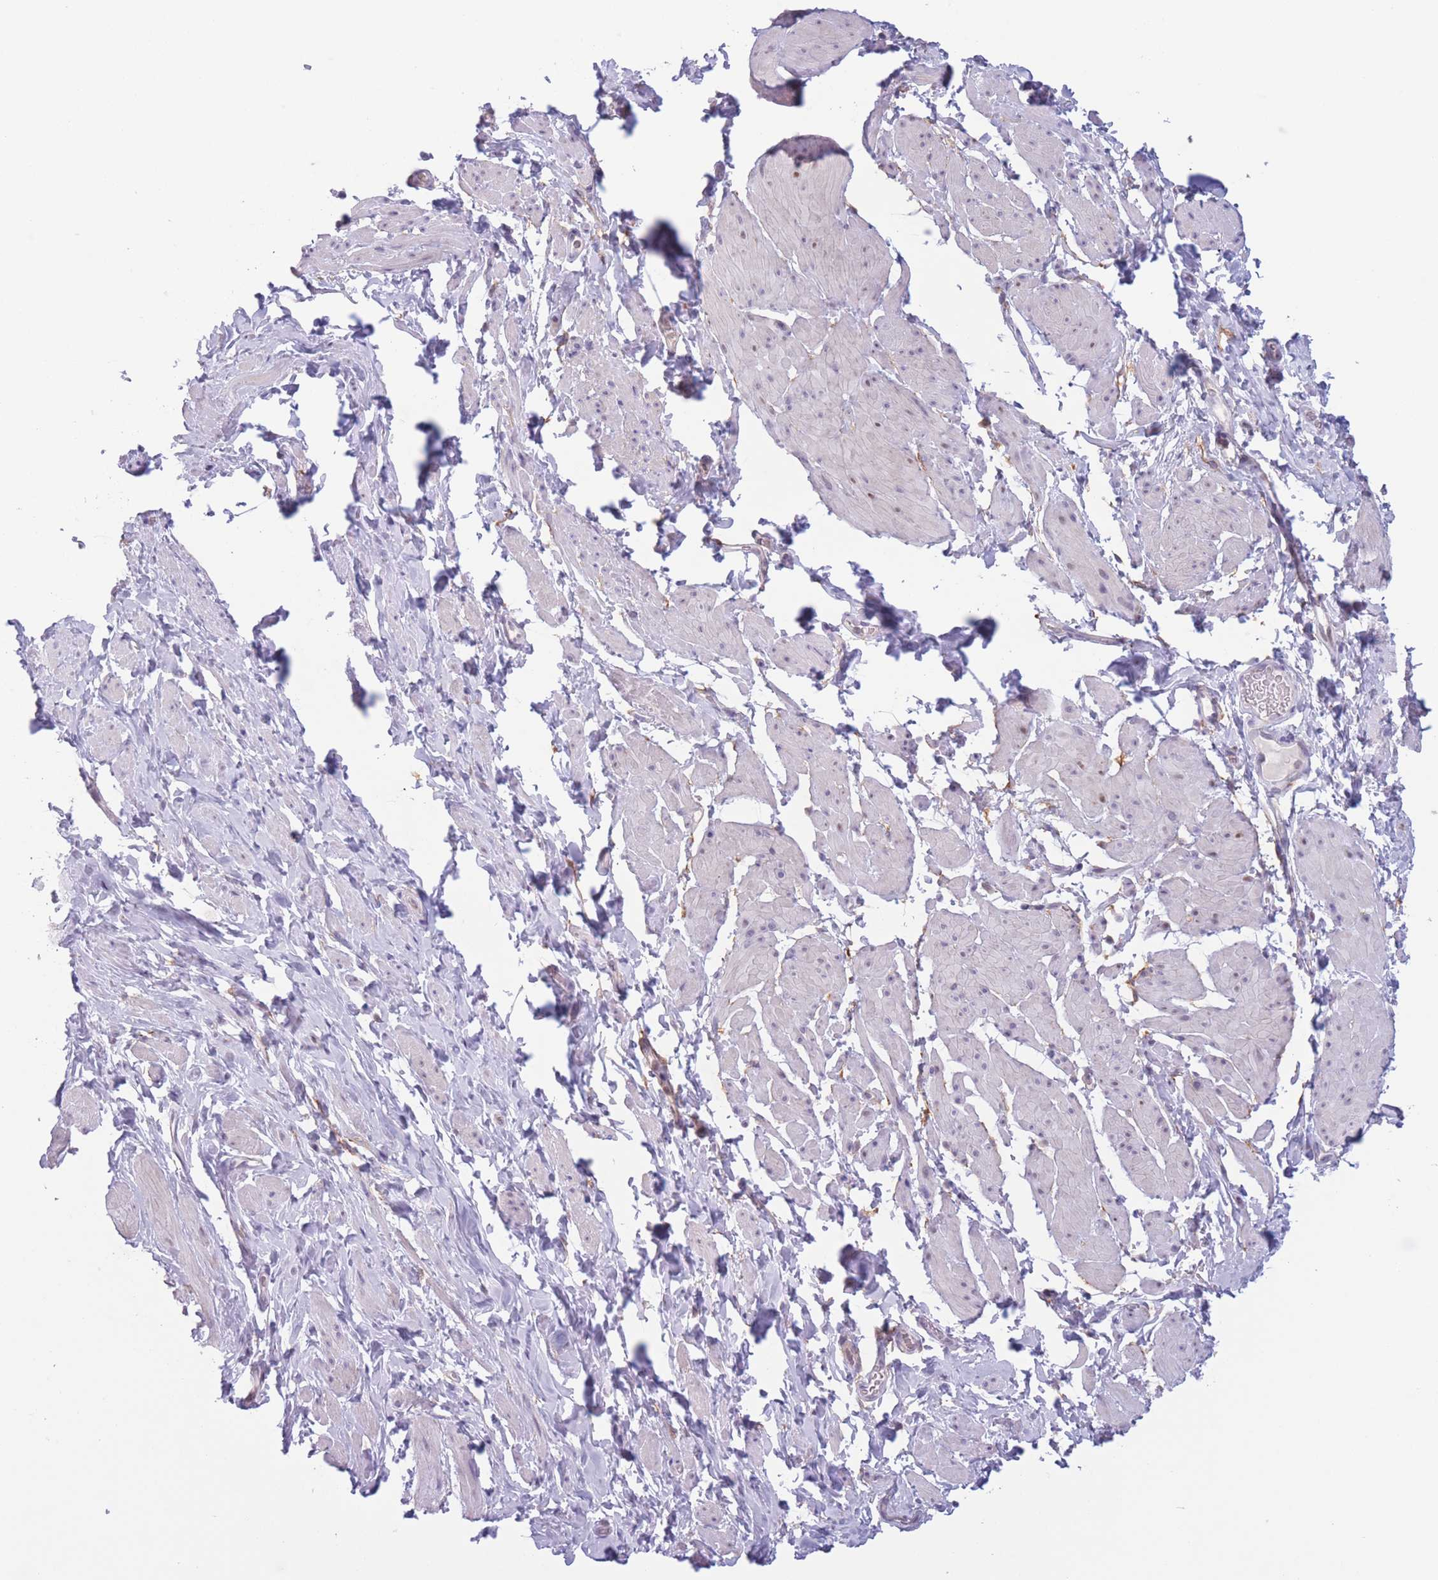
{"staining": {"intensity": "weak", "quantity": "25%-75%", "location": "nuclear"}, "tissue": "smooth muscle", "cell_type": "Smooth muscle cells", "image_type": "normal", "snomed": [{"axis": "morphology", "description": "Normal tissue, NOS"}, {"axis": "topography", "description": "Smooth muscle"}, {"axis": "topography", "description": "Peripheral nerve tissue"}], "caption": "Smooth muscle stained with a brown dye shows weak nuclear positive staining in about 25%-75% of smooth muscle cells.", "gene": "ENSG00000267179", "patient": {"sex": "male", "age": 69}}